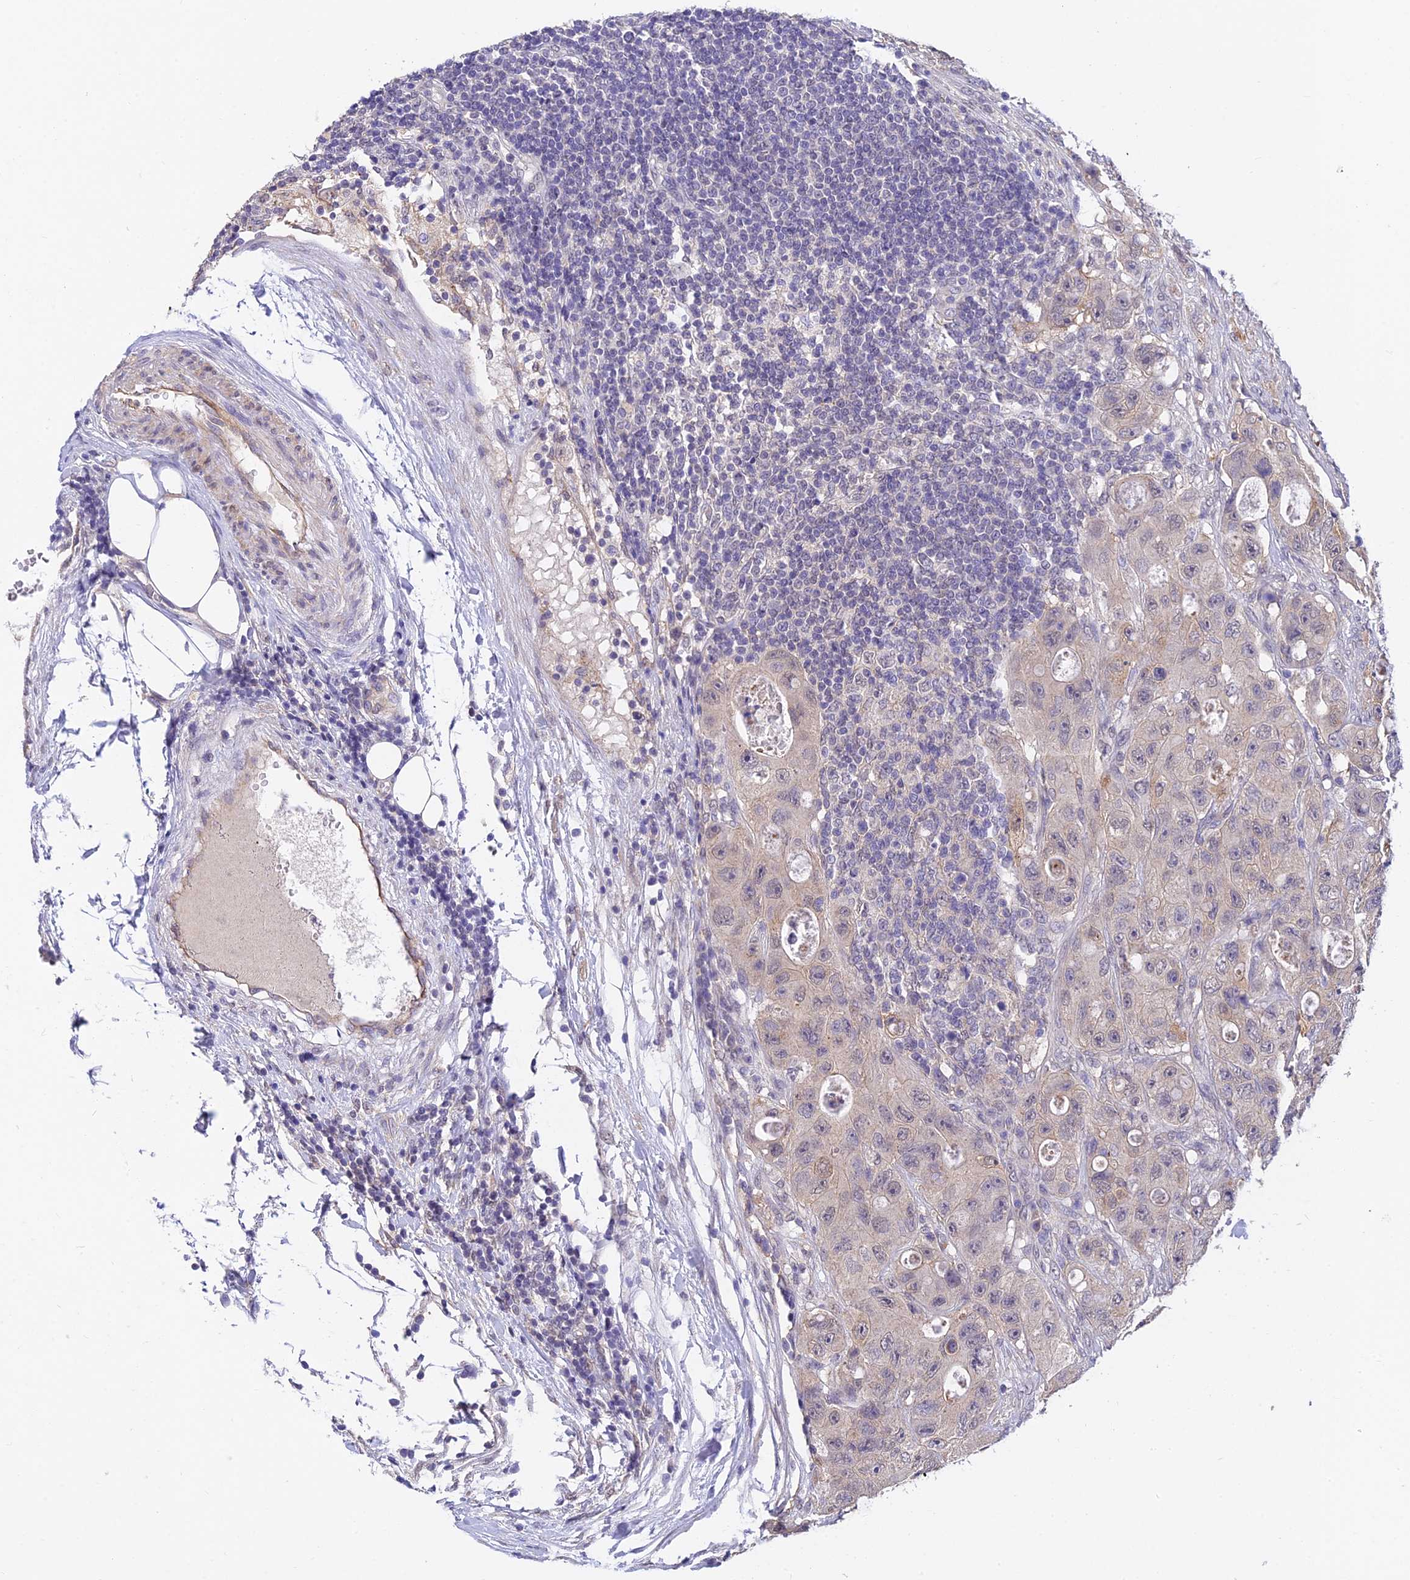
{"staining": {"intensity": "negative", "quantity": "none", "location": "none"}, "tissue": "colorectal cancer", "cell_type": "Tumor cells", "image_type": "cancer", "snomed": [{"axis": "morphology", "description": "Adenocarcinoma, NOS"}, {"axis": "topography", "description": "Colon"}], "caption": "Protein analysis of colorectal adenocarcinoma demonstrates no significant expression in tumor cells.", "gene": "HOXB1", "patient": {"sex": "female", "age": 46}}